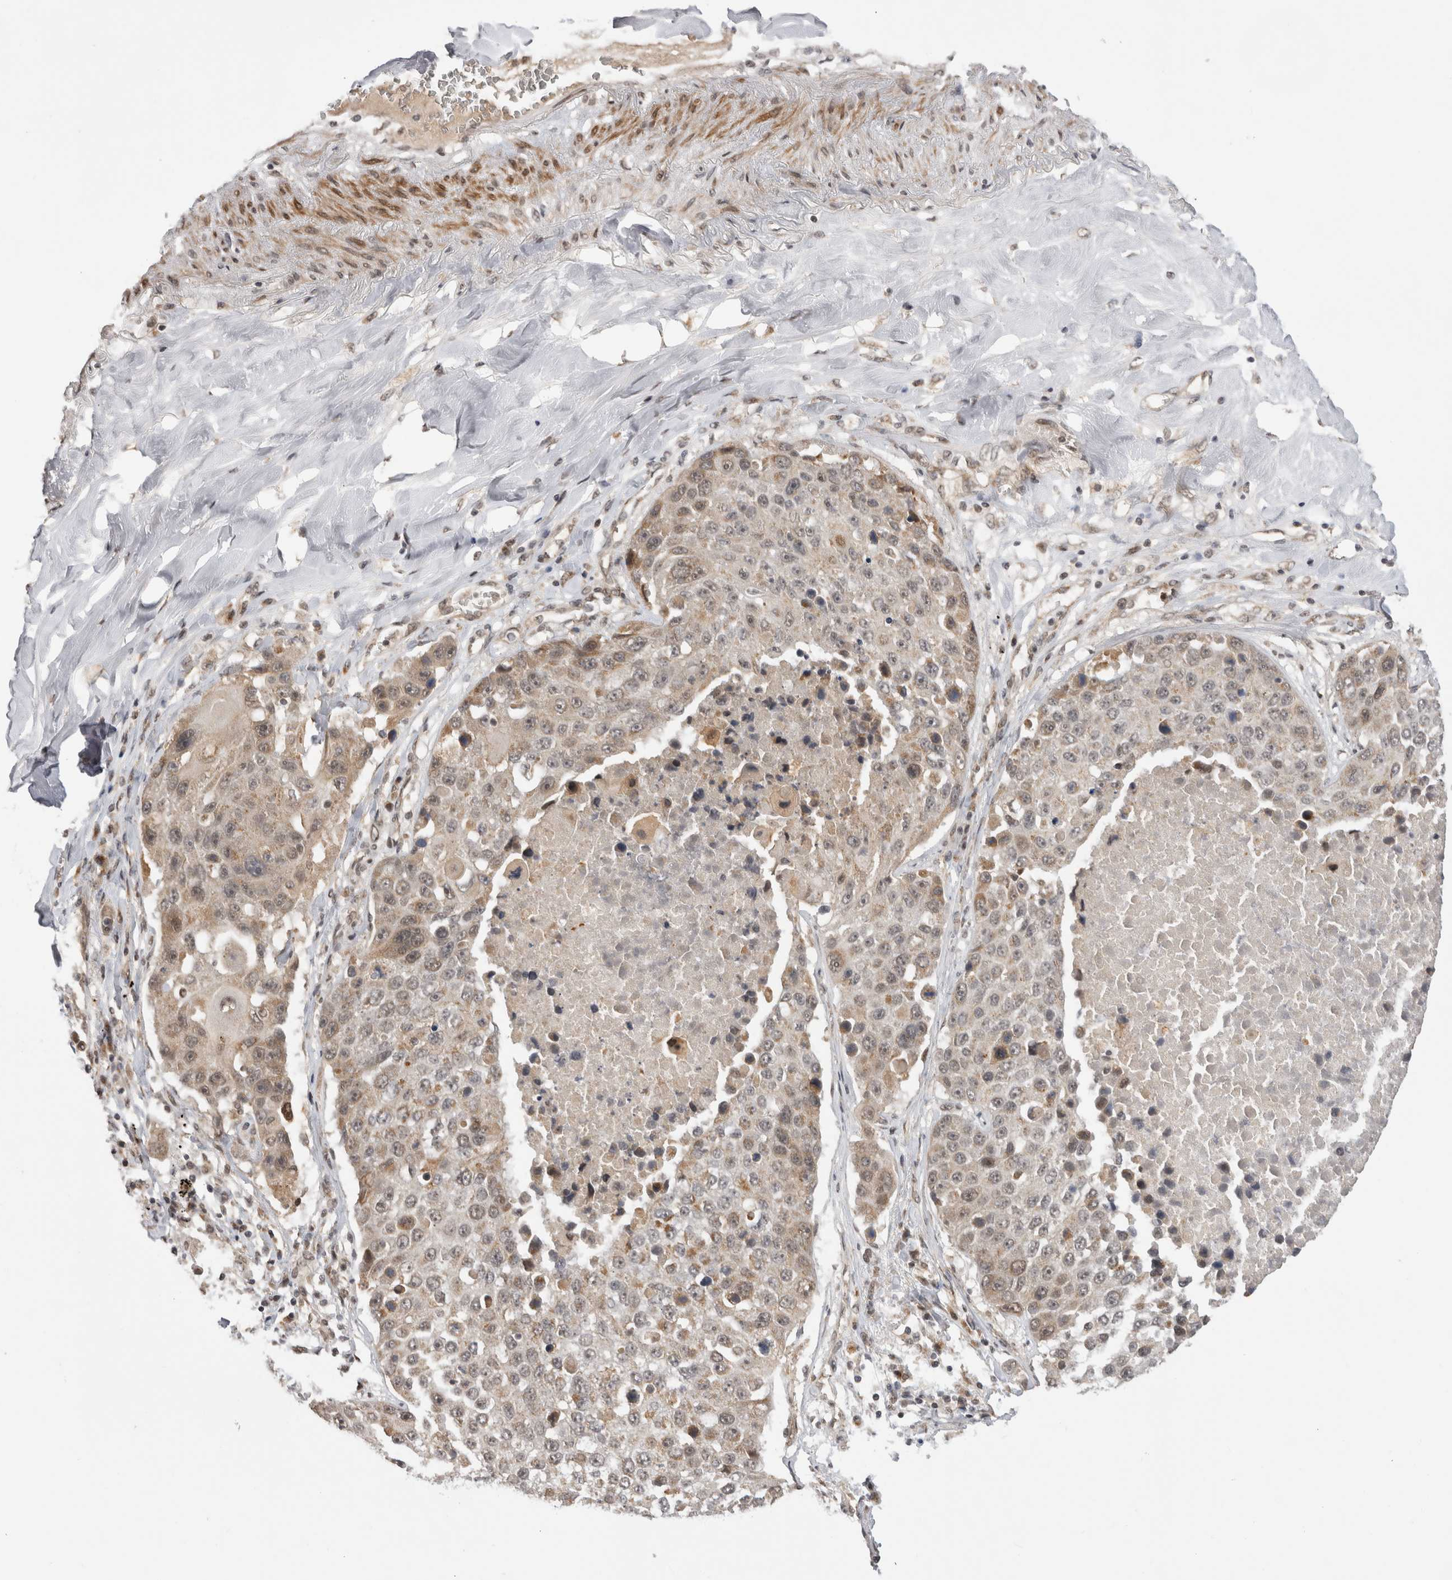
{"staining": {"intensity": "weak", "quantity": "25%-75%", "location": "cytoplasmic/membranous,nuclear"}, "tissue": "lung cancer", "cell_type": "Tumor cells", "image_type": "cancer", "snomed": [{"axis": "morphology", "description": "Squamous cell carcinoma, NOS"}, {"axis": "topography", "description": "Lung"}], "caption": "Immunohistochemistry micrograph of human squamous cell carcinoma (lung) stained for a protein (brown), which exhibits low levels of weak cytoplasmic/membranous and nuclear positivity in approximately 25%-75% of tumor cells.", "gene": "TMEM65", "patient": {"sex": "male", "age": 61}}